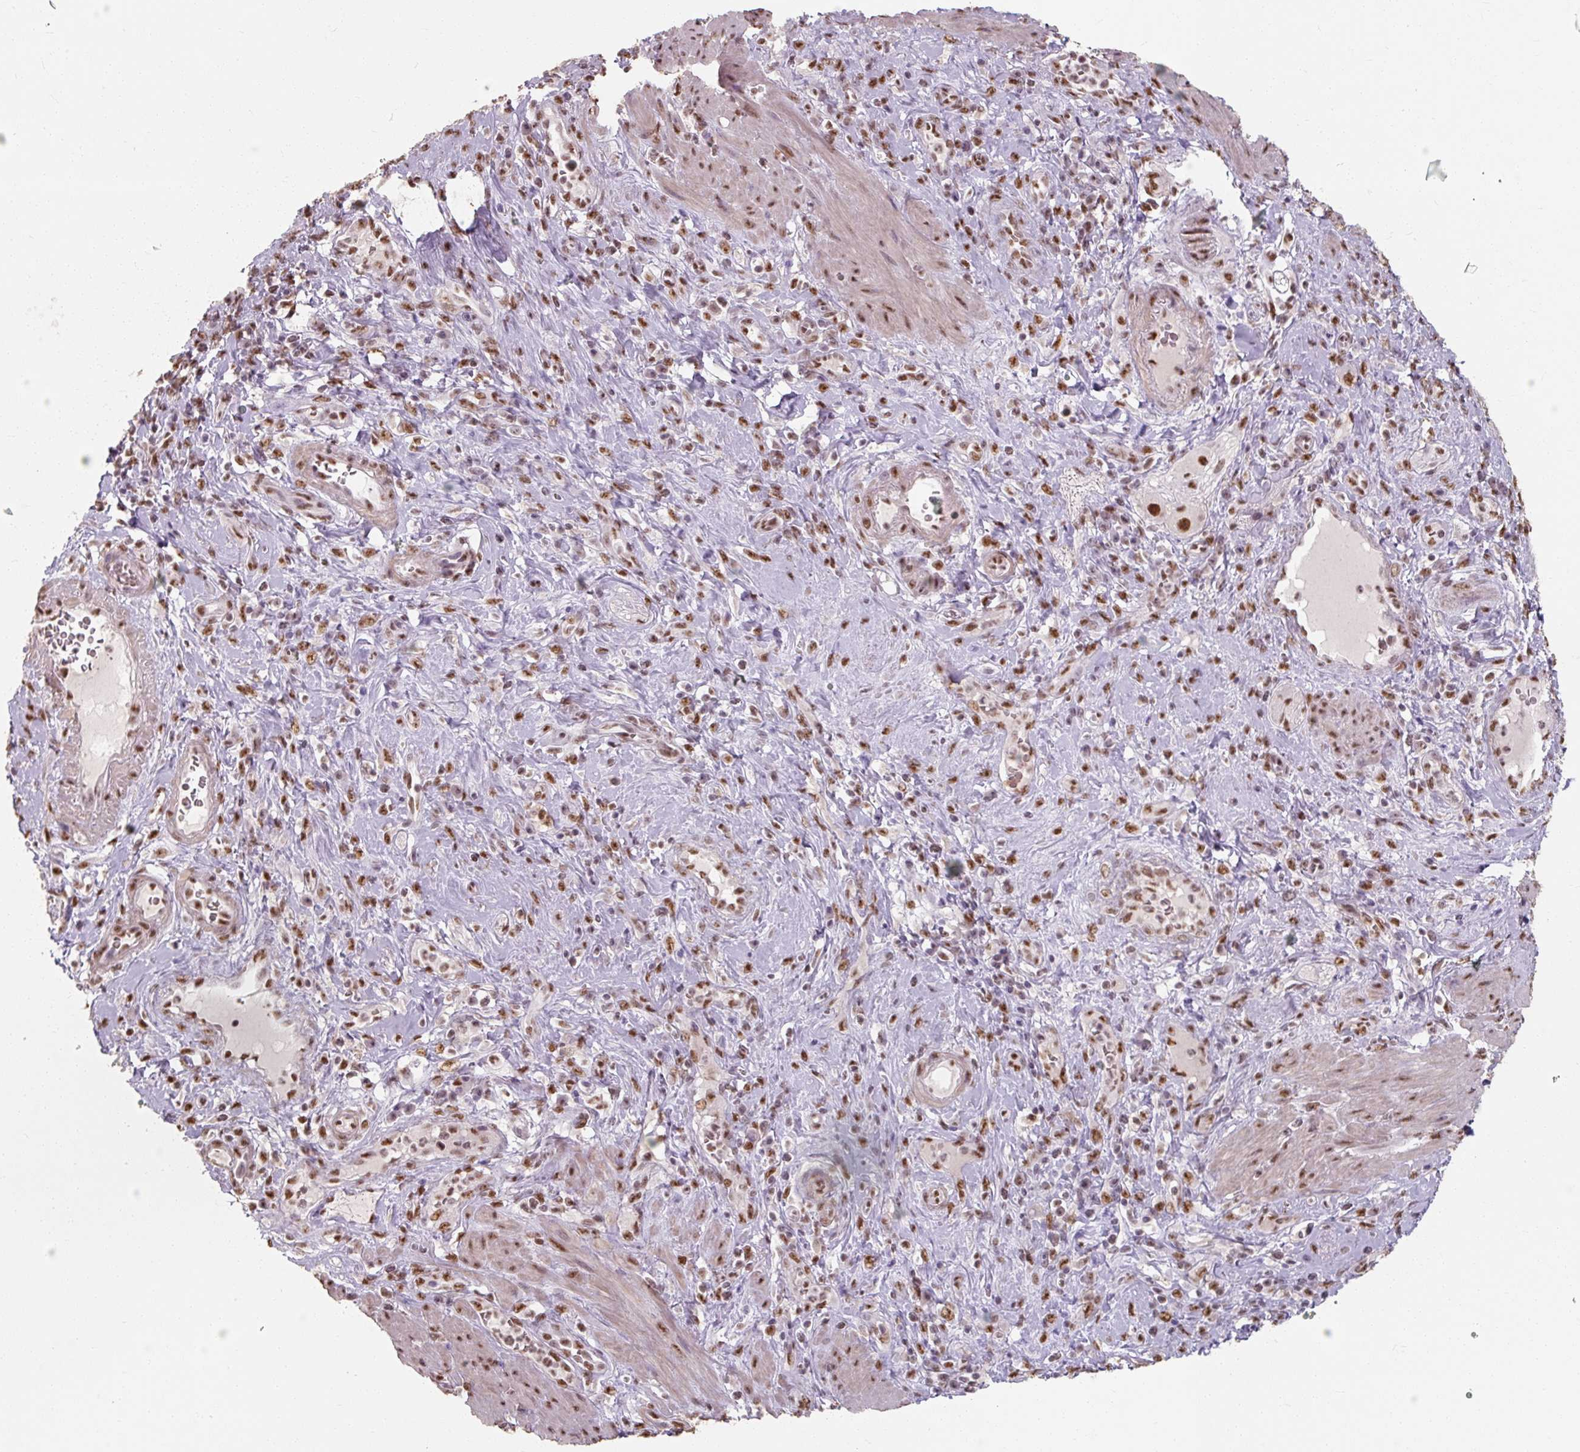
{"staining": {"intensity": "moderate", "quantity": ">75%", "location": "nuclear"}, "tissue": "pancreatic cancer", "cell_type": "Tumor cells", "image_type": "cancer", "snomed": [{"axis": "morphology", "description": "Adenocarcinoma, NOS"}, {"axis": "topography", "description": "Pancreas"}], "caption": "This image displays IHC staining of pancreatic cancer, with medium moderate nuclear expression in approximately >75% of tumor cells.", "gene": "ZFTRAF1", "patient": {"sex": "male", "age": 72}}